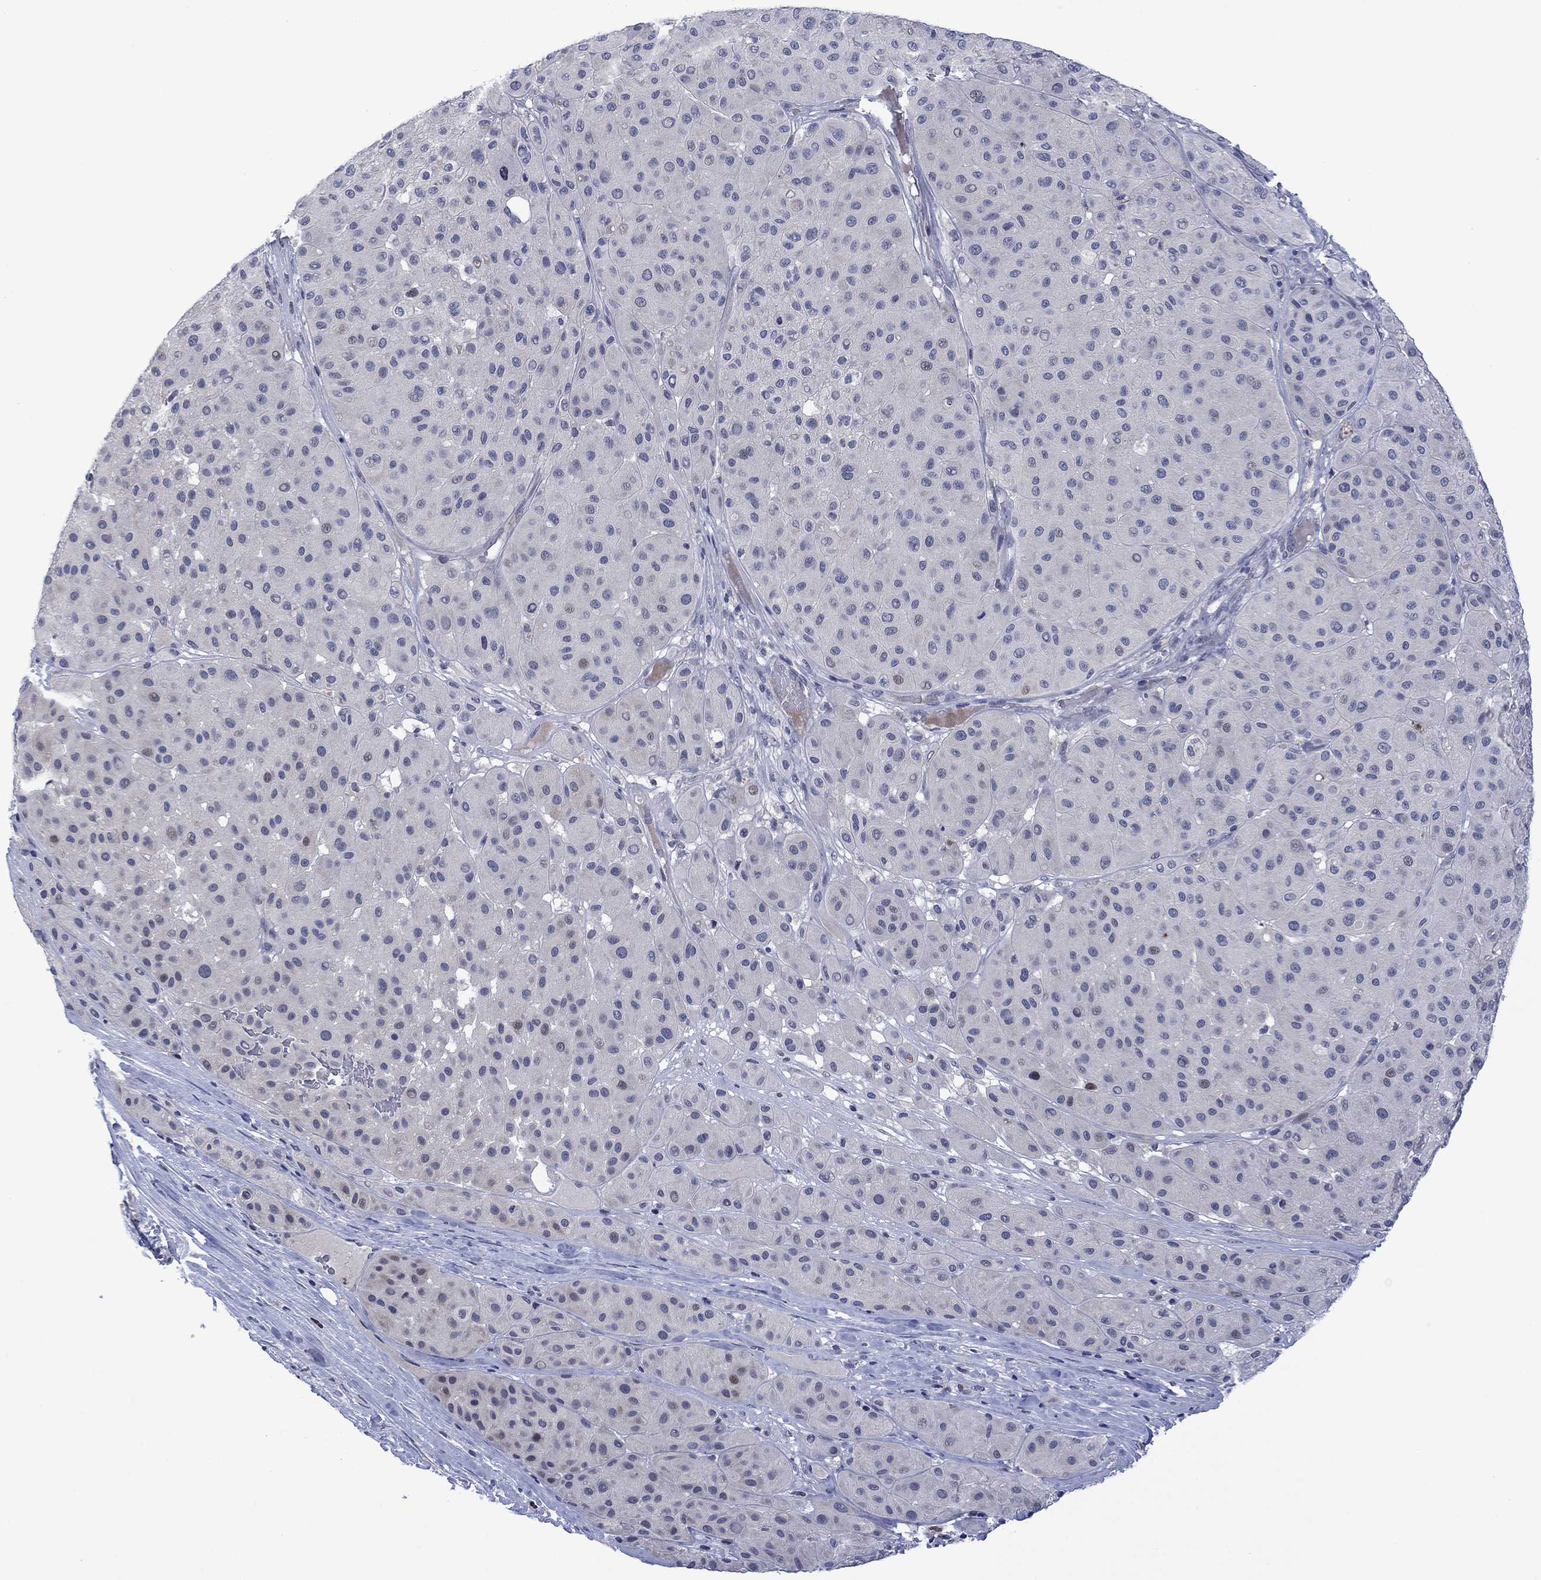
{"staining": {"intensity": "negative", "quantity": "none", "location": "none"}, "tissue": "melanoma", "cell_type": "Tumor cells", "image_type": "cancer", "snomed": [{"axis": "morphology", "description": "Malignant melanoma, Metastatic site"}, {"axis": "topography", "description": "Smooth muscle"}], "caption": "Tumor cells are negative for protein expression in human melanoma. (DAB (3,3'-diaminobenzidine) IHC with hematoxylin counter stain).", "gene": "AGL", "patient": {"sex": "male", "age": 41}}